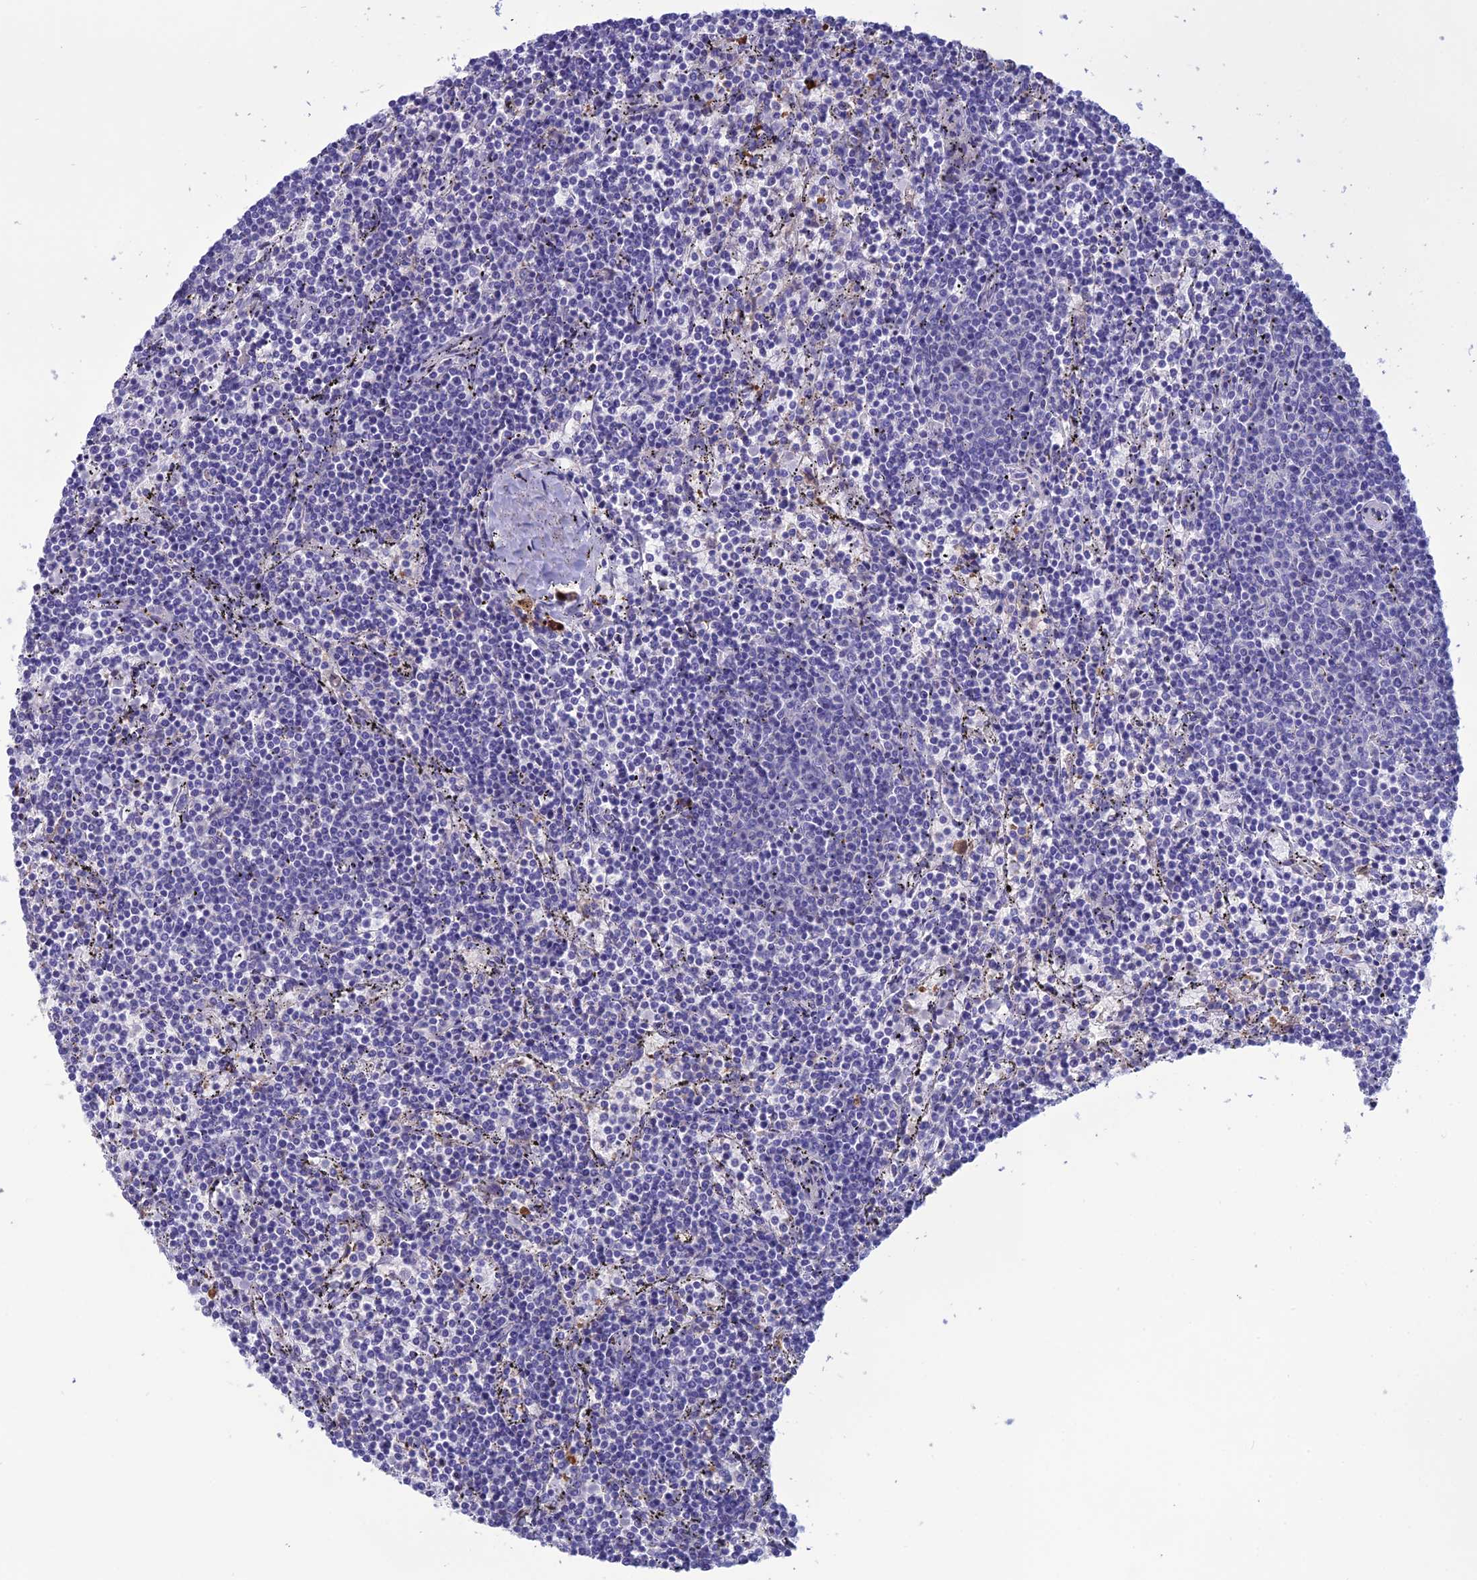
{"staining": {"intensity": "negative", "quantity": "none", "location": "none"}, "tissue": "lymphoma", "cell_type": "Tumor cells", "image_type": "cancer", "snomed": [{"axis": "morphology", "description": "Malignant lymphoma, non-Hodgkin's type, Low grade"}, {"axis": "topography", "description": "Spleen"}], "caption": "This is an IHC image of lymphoma. There is no expression in tumor cells.", "gene": "CRB2", "patient": {"sex": "female", "age": 50}}